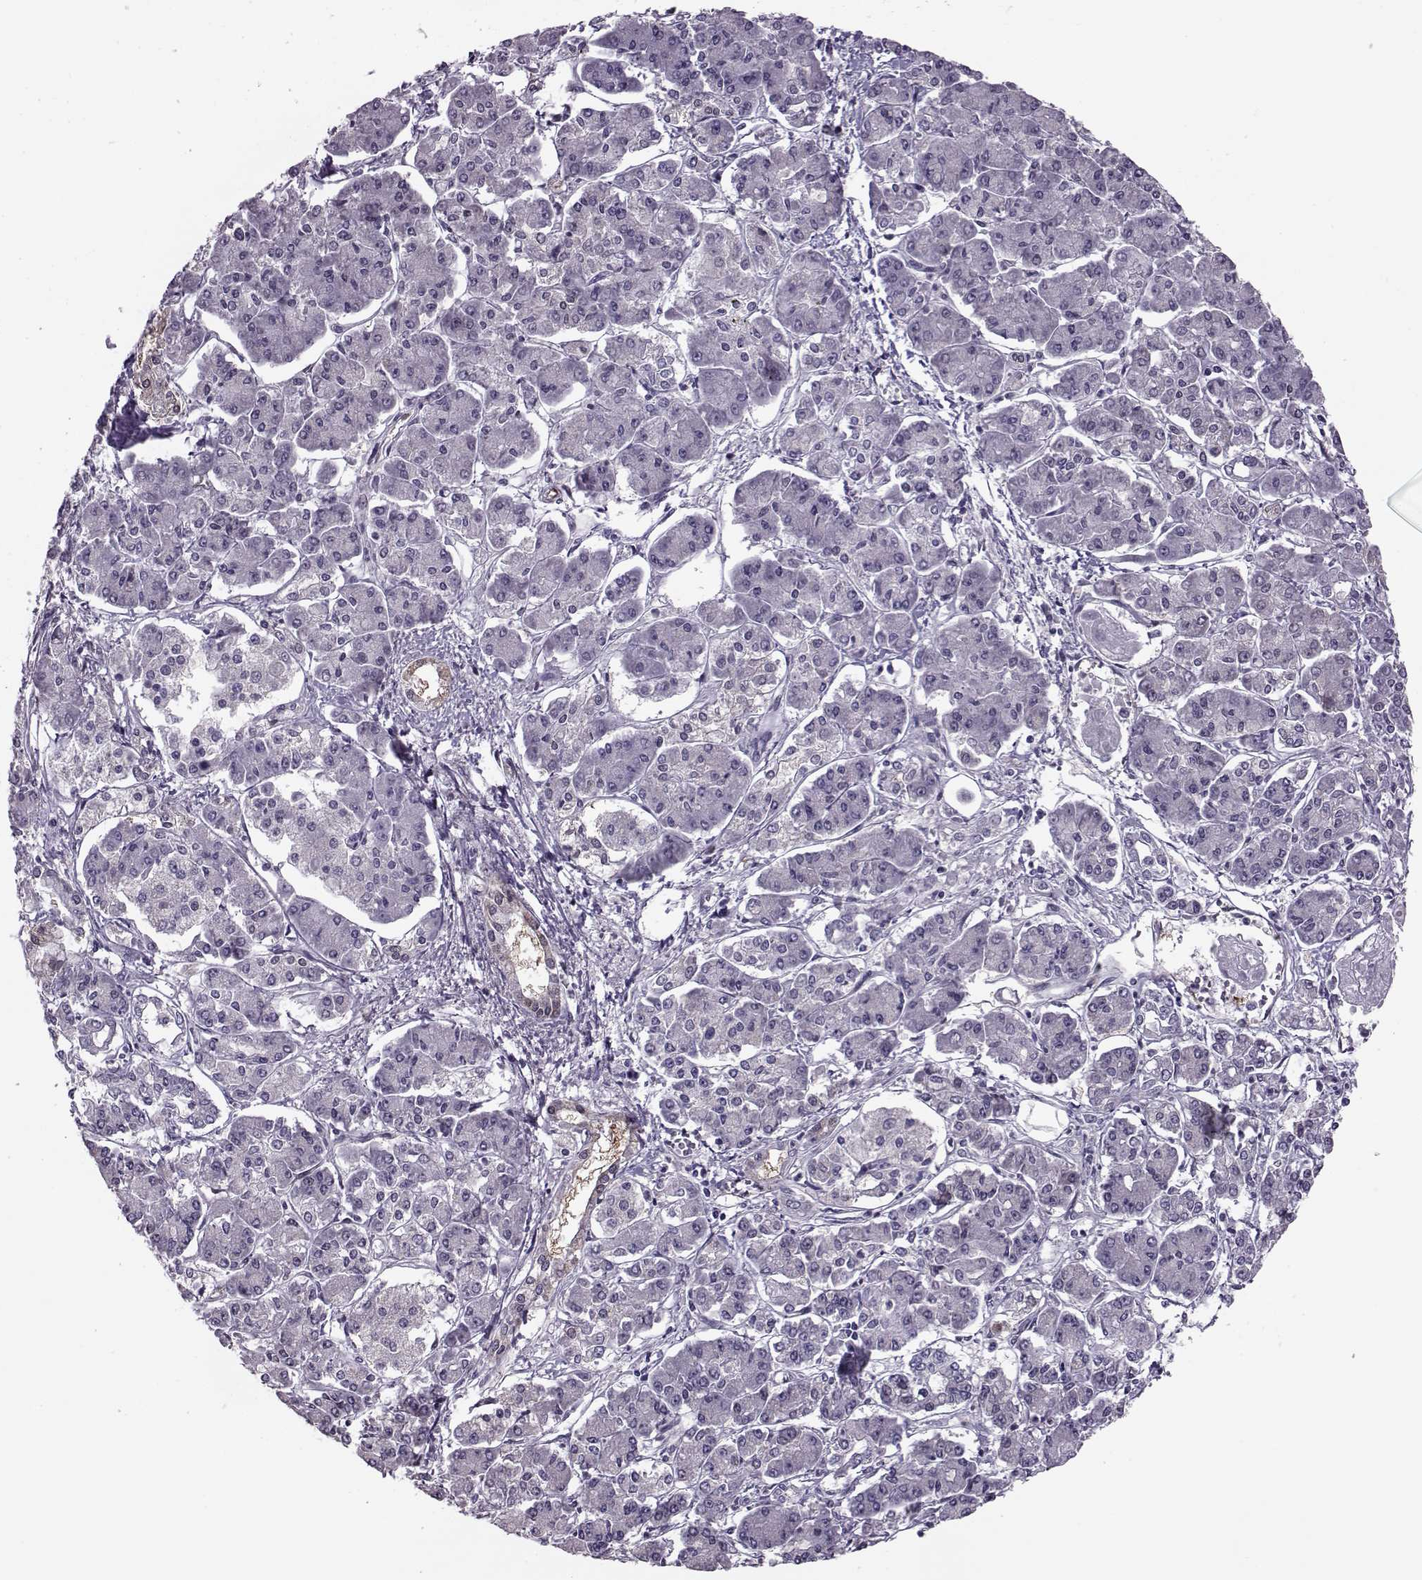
{"staining": {"intensity": "negative", "quantity": "none", "location": "none"}, "tissue": "pancreatic cancer", "cell_type": "Tumor cells", "image_type": "cancer", "snomed": [{"axis": "morphology", "description": "Adenocarcinoma, NOS"}, {"axis": "topography", "description": "Pancreas"}], "caption": "Human pancreatic cancer stained for a protein using immunohistochemistry (IHC) demonstrates no staining in tumor cells.", "gene": "ASRGL1", "patient": {"sex": "male", "age": 85}}